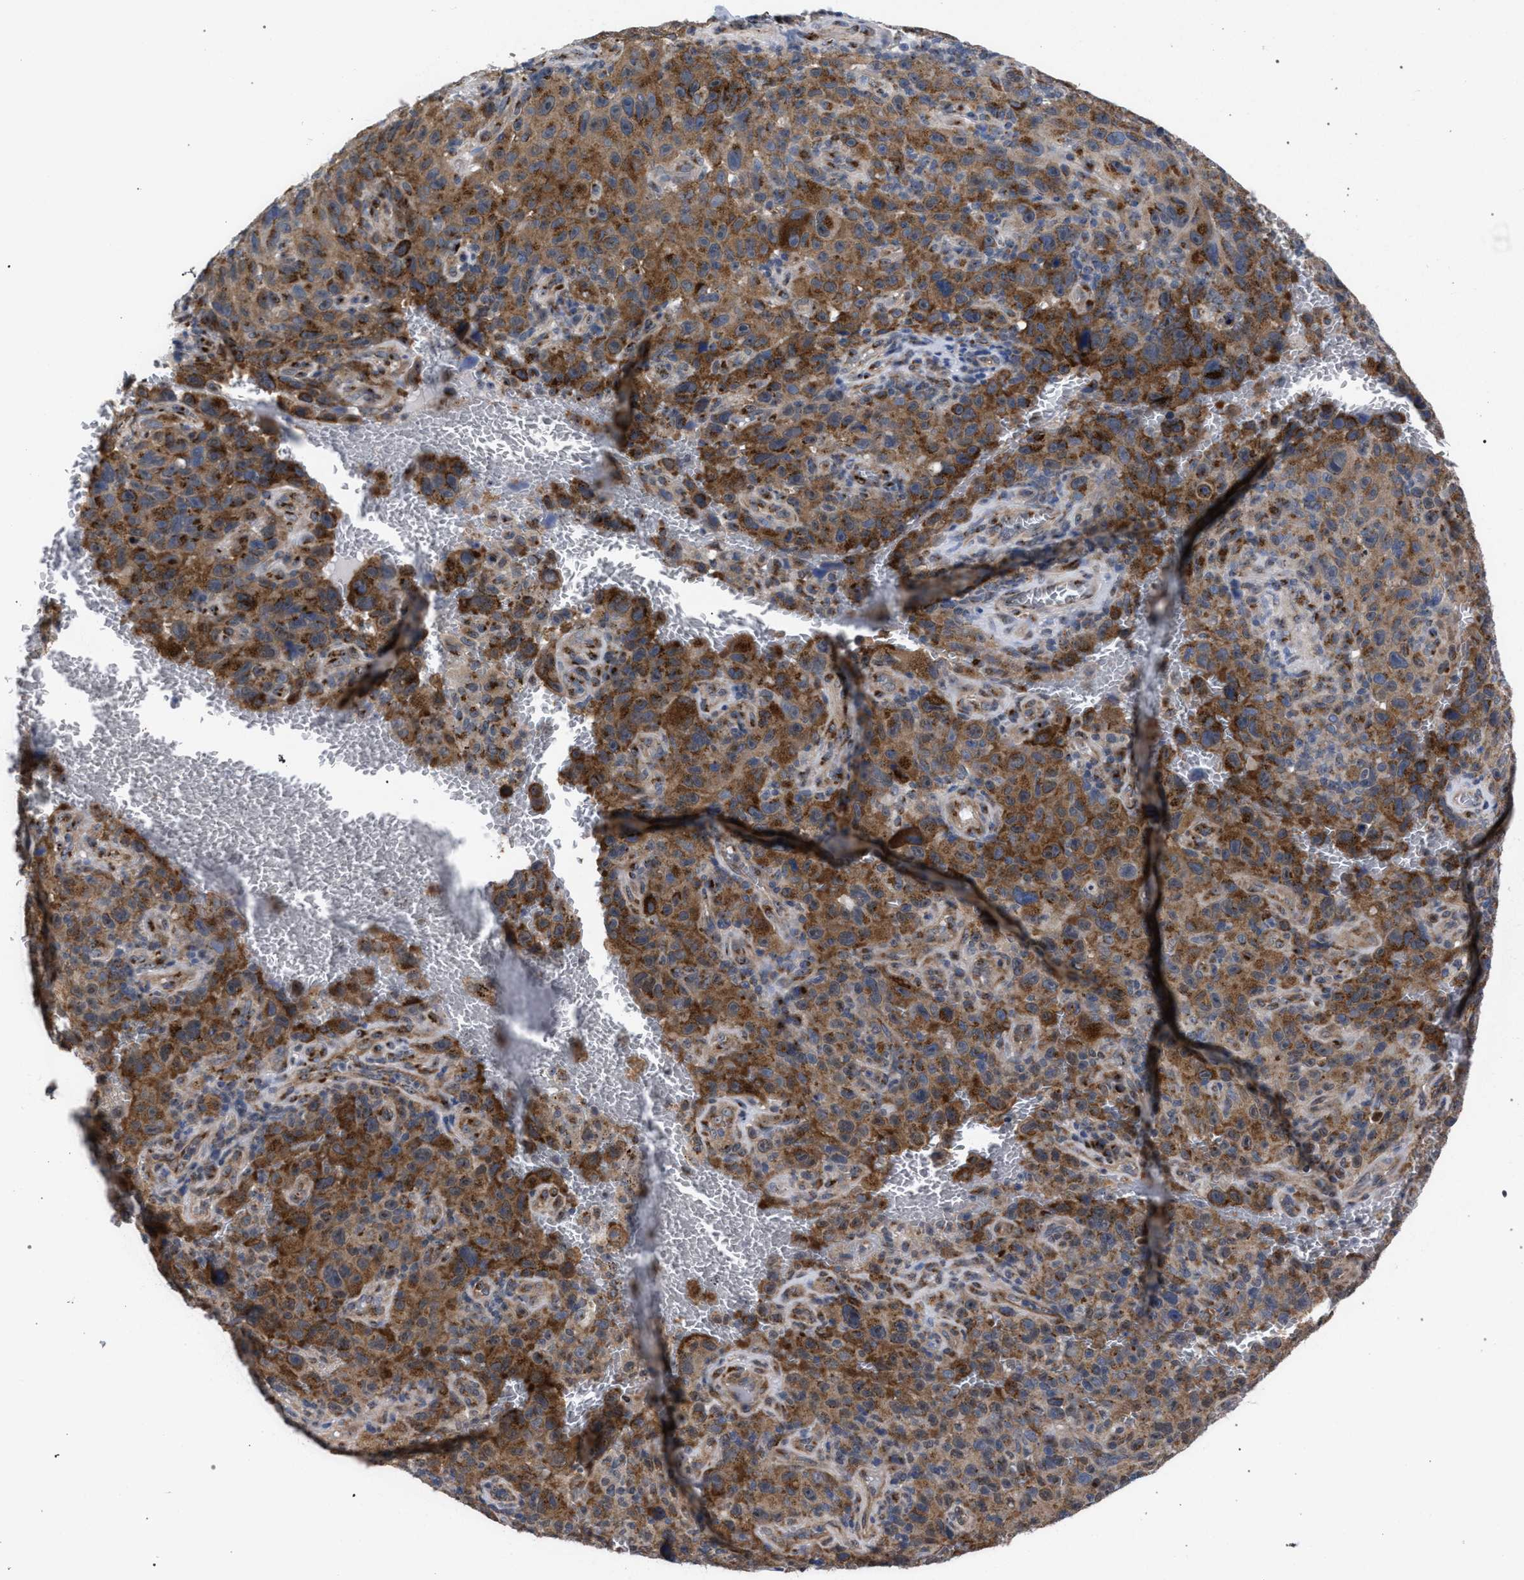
{"staining": {"intensity": "strong", "quantity": ">75%", "location": "cytoplasmic/membranous"}, "tissue": "melanoma", "cell_type": "Tumor cells", "image_type": "cancer", "snomed": [{"axis": "morphology", "description": "Malignant melanoma, NOS"}, {"axis": "topography", "description": "Skin"}], "caption": "This is a photomicrograph of immunohistochemistry (IHC) staining of melanoma, which shows strong positivity in the cytoplasmic/membranous of tumor cells.", "gene": "GOLGA2", "patient": {"sex": "female", "age": 82}}